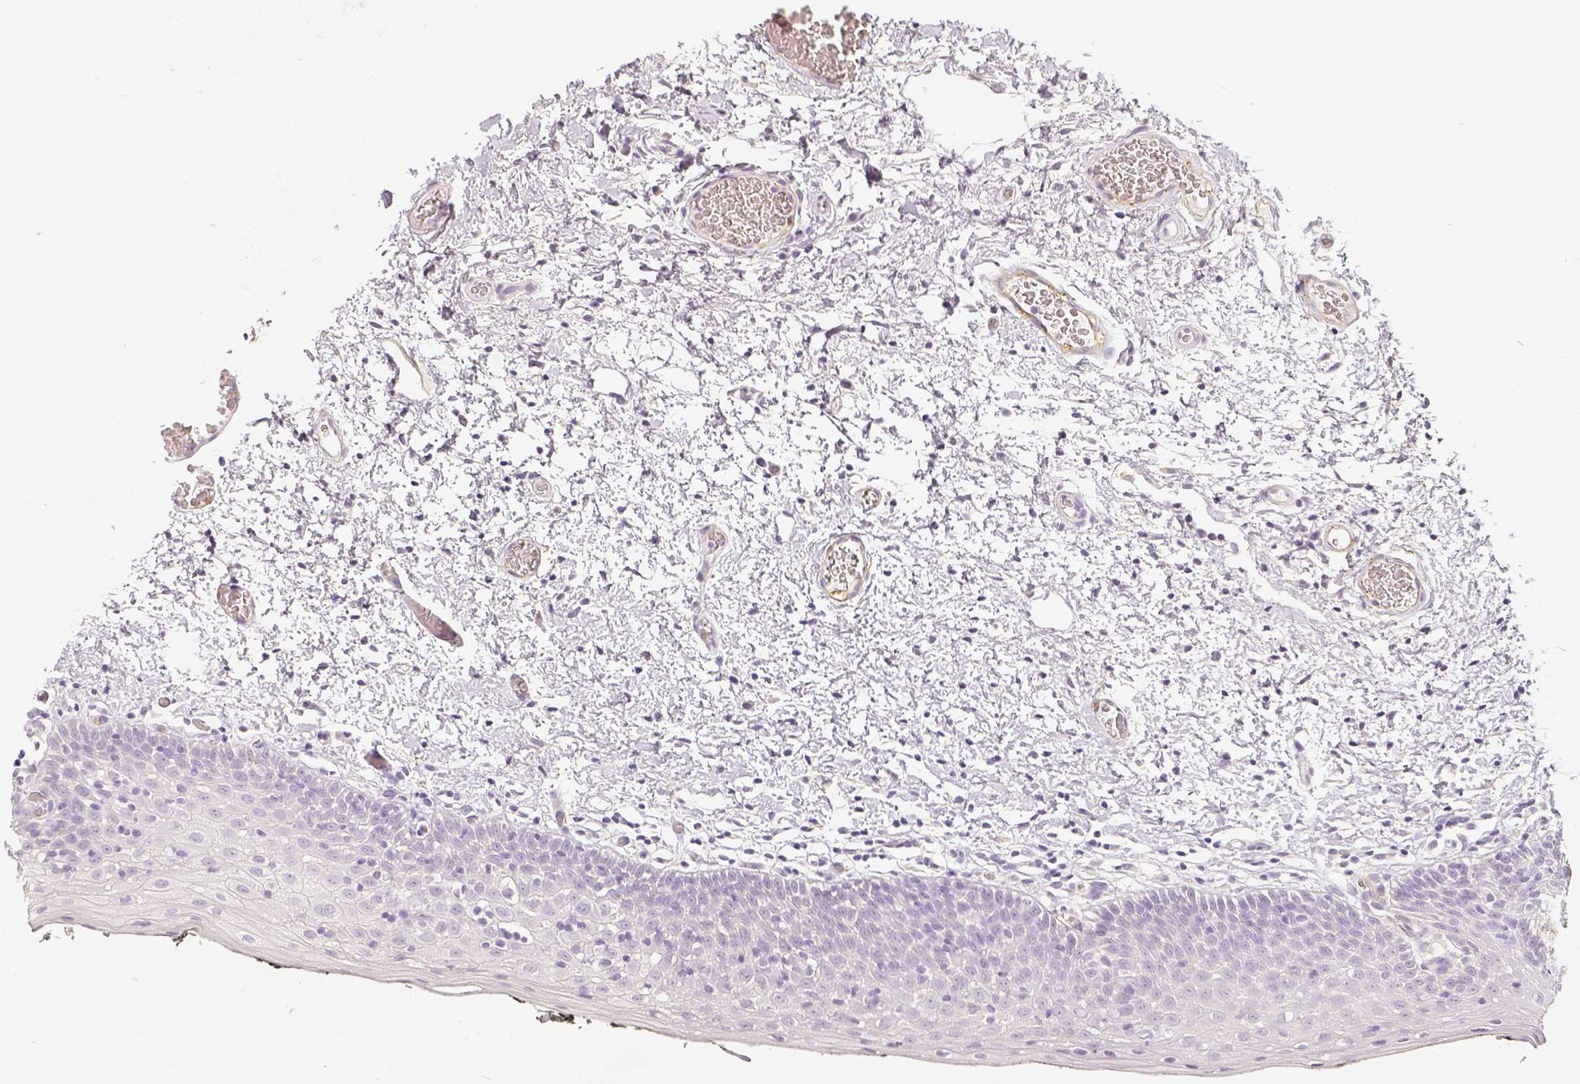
{"staining": {"intensity": "negative", "quantity": "none", "location": "none"}, "tissue": "oral mucosa", "cell_type": "Squamous epithelial cells", "image_type": "normal", "snomed": [{"axis": "morphology", "description": "Normal tissue, NOS"}, {"axis": "morphology", "description": "Squamous cell carcinoma, NOS"}, {"axis": "topography", "description": "Oral tissue"}, {"axis": "topography", "description": "Head-Neck"}], "caption": "The immunohistochemistry histopathology image has no significant positivity in squamous epithelial cells of oral mucosa. (IHC, brightfield microscopy, high magnification).", "gene": "THY1", "patient": {"sex": "male", "age": 69}}